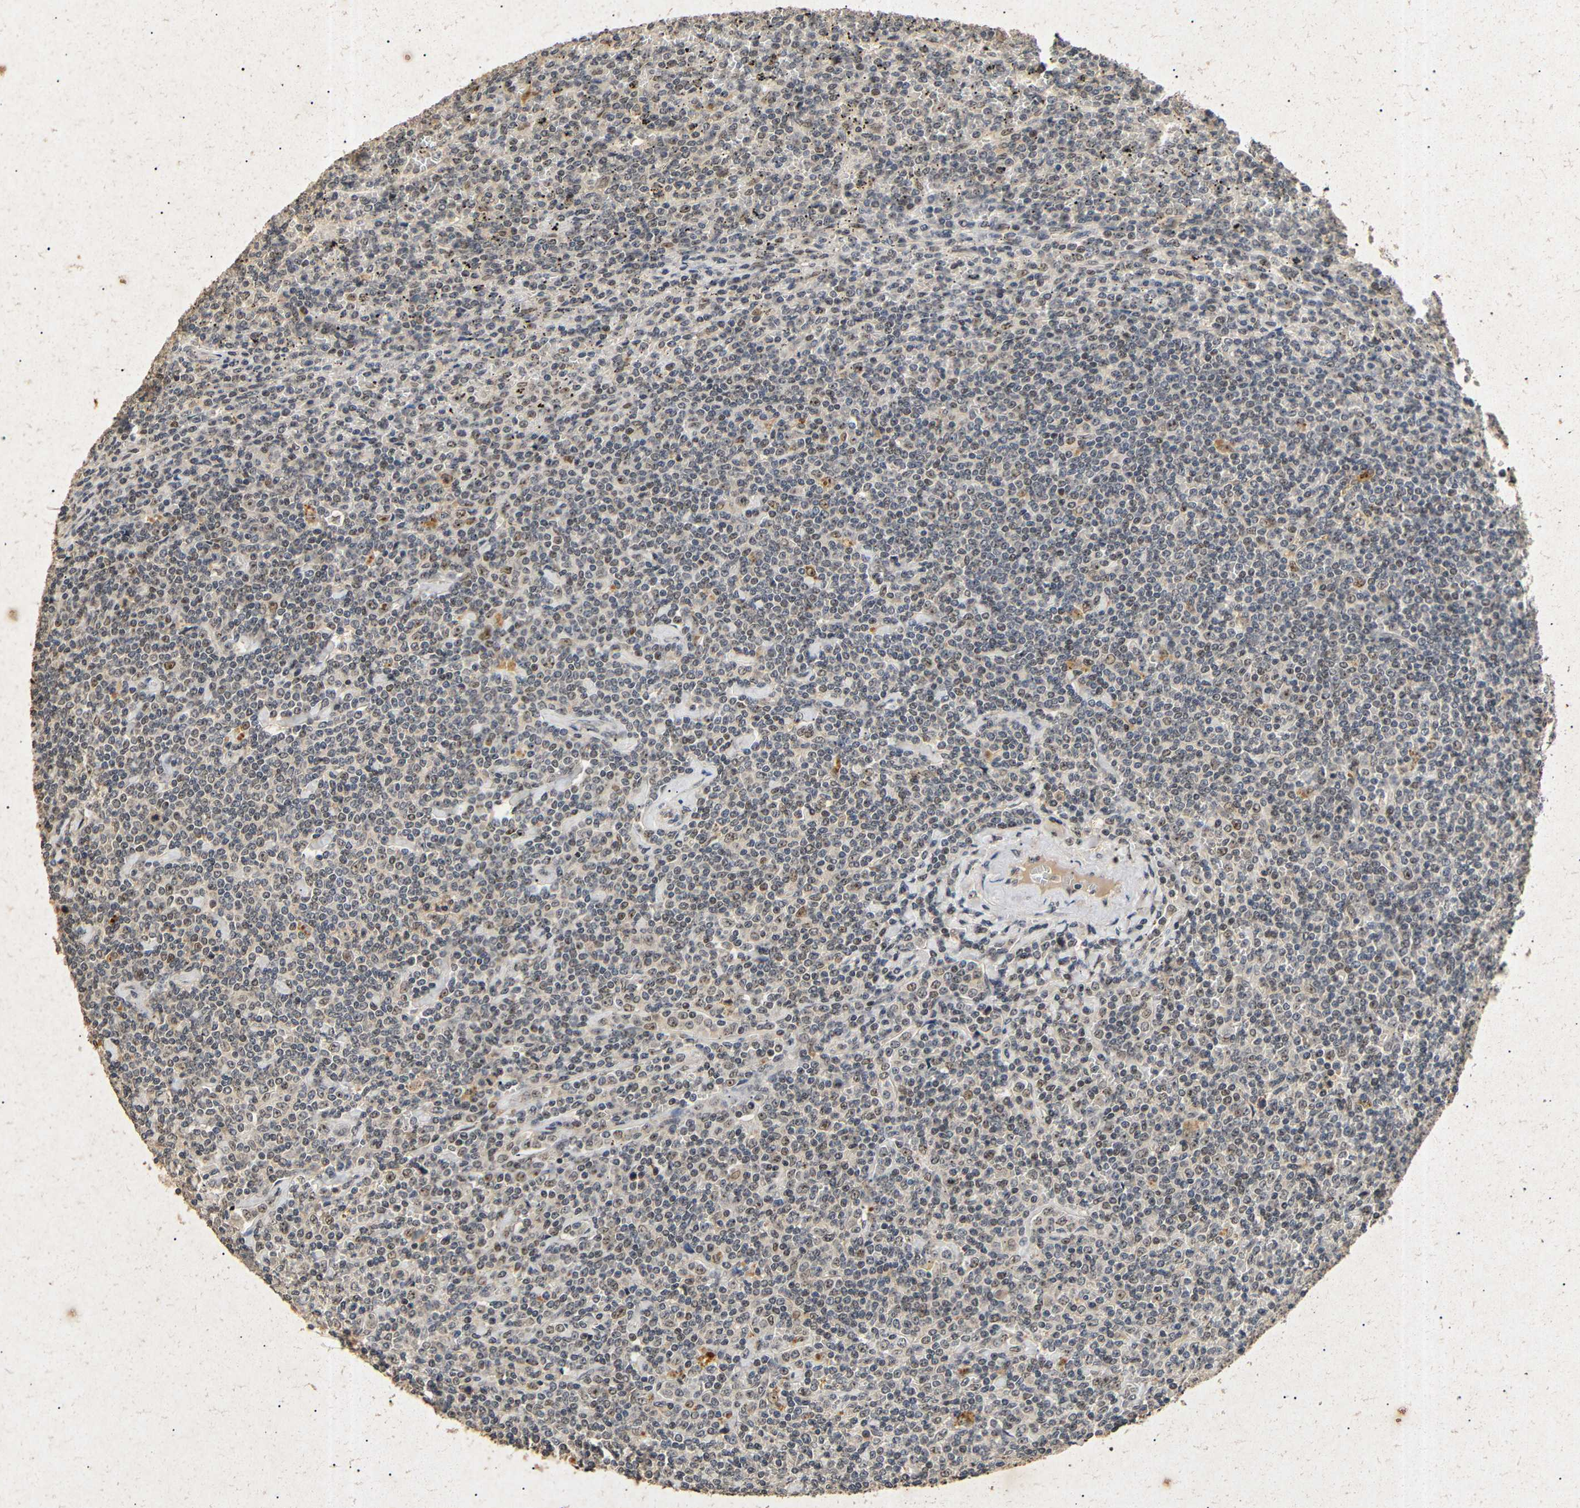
{"staining": {"intensity": "moderate", "quantity": "25%-75%", "location": "nuclear"}, "tissue": "lymphoma", "cell_type": "Tumor cells", "image_type": "cancer", "snomed": [{"axis": "morphology", "description": "Malignant lymphoma, non-Hodgkin's type, Low grade"}, {"axis": "topography", "description": "Spleen"}], "caption": "Protein analysis of lymphoma tissue demonstrates moderate nuclear staining in approximately 25%-75% of tumor cells.", "gene": "PARN", "patient": {"sex": "female", "age": 19}}